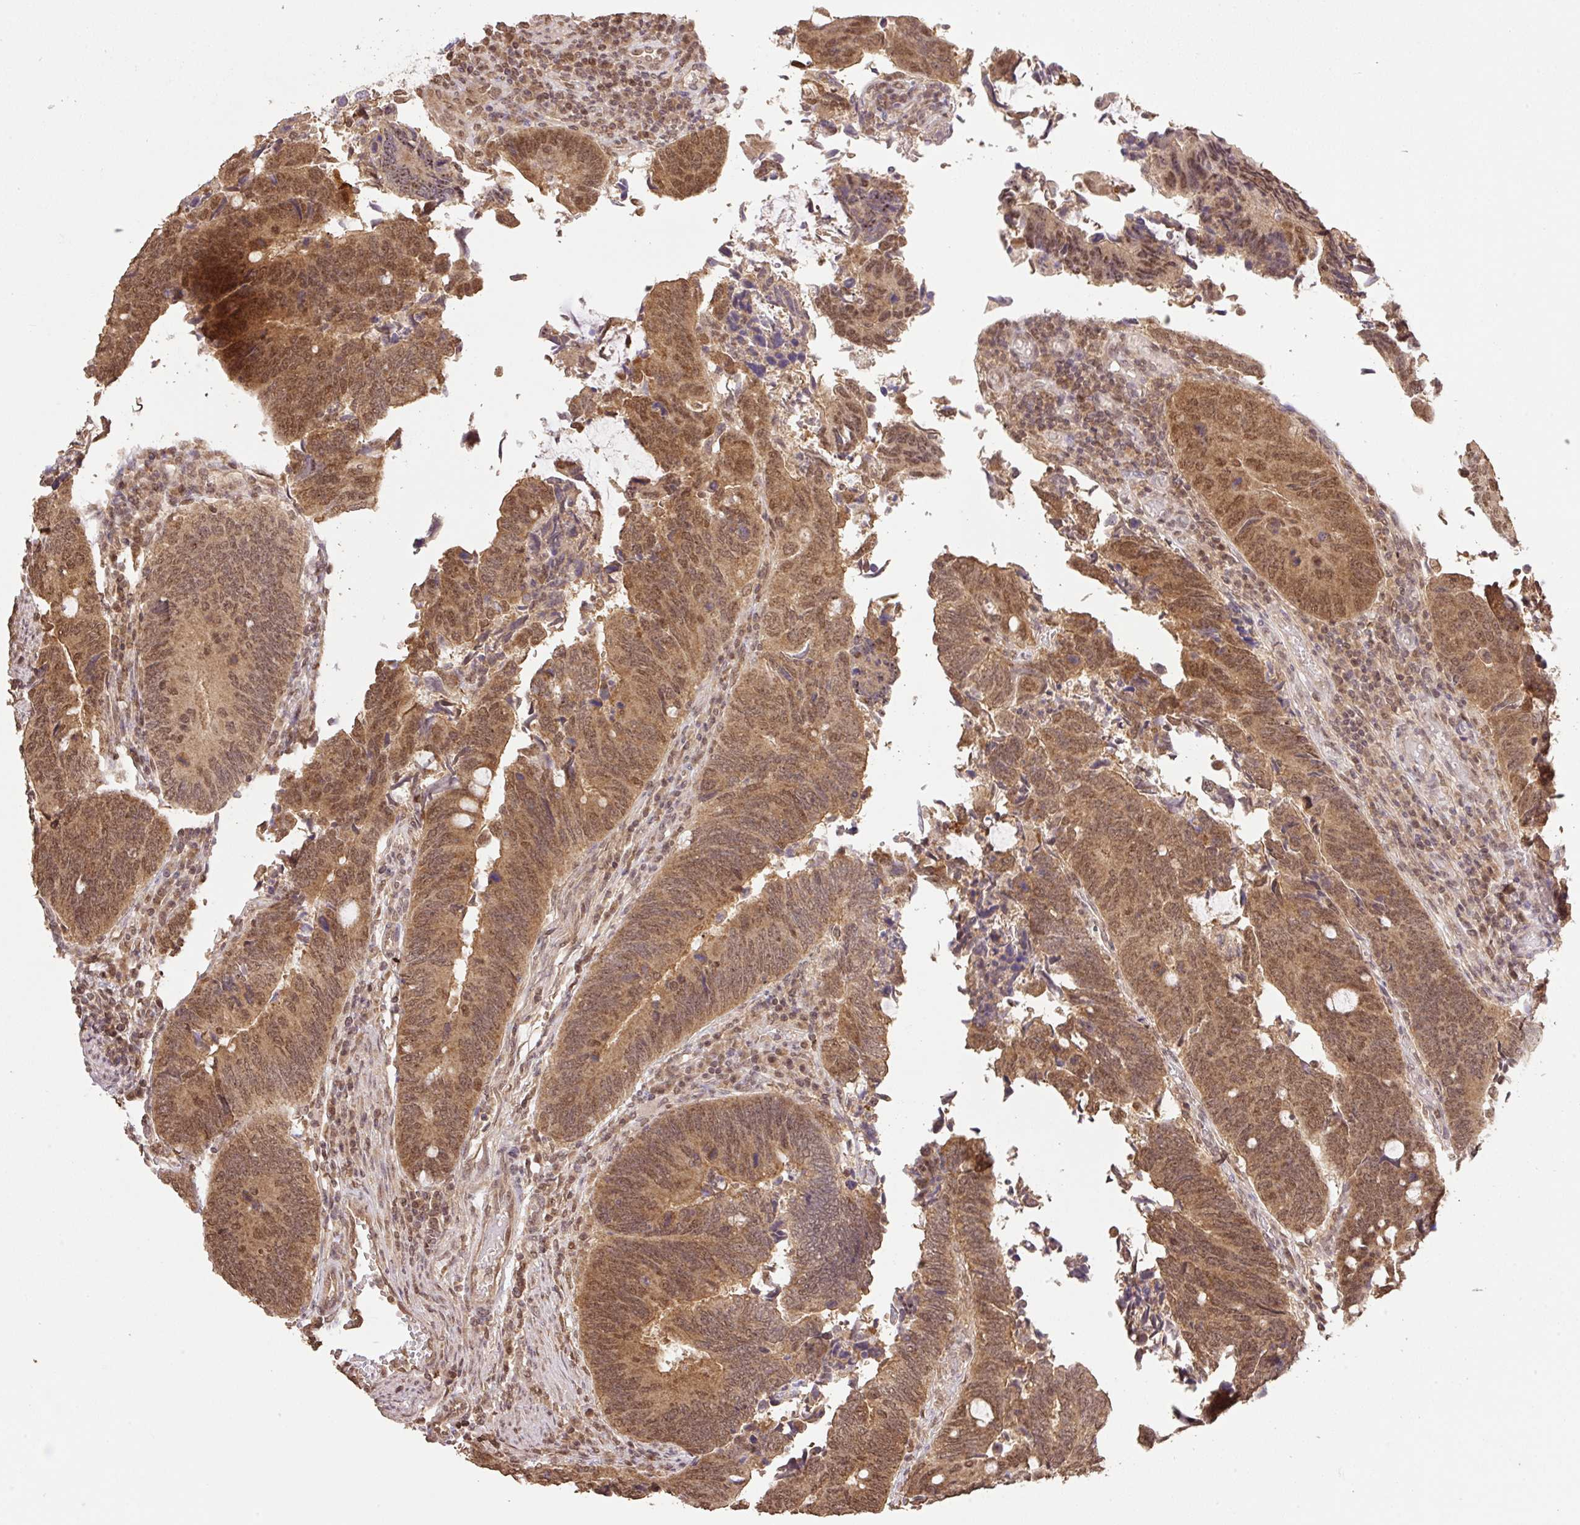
{"staining": {"intensity": "moderate", "quantity": ">75%", "location": "cytoplasmic/membranous,nuclear"}, "tissue": "colorectal cancer", "cell_type": "Tumor cells", "image_type": "cancer", "snomed": [{"axis": "morphology", "description": "Adenocarcinoma, NOS"}, {"axis": "topography", "description": "Colon"}], "caption": "Colorectal cancer stained for a protein (brown) reveals moderate cytoplasmic/membranous and nuclear positive expression in approximately >75% of tumor cells.", "gene": "VPS25", "patient": {"sex": "male", "age": 87}}